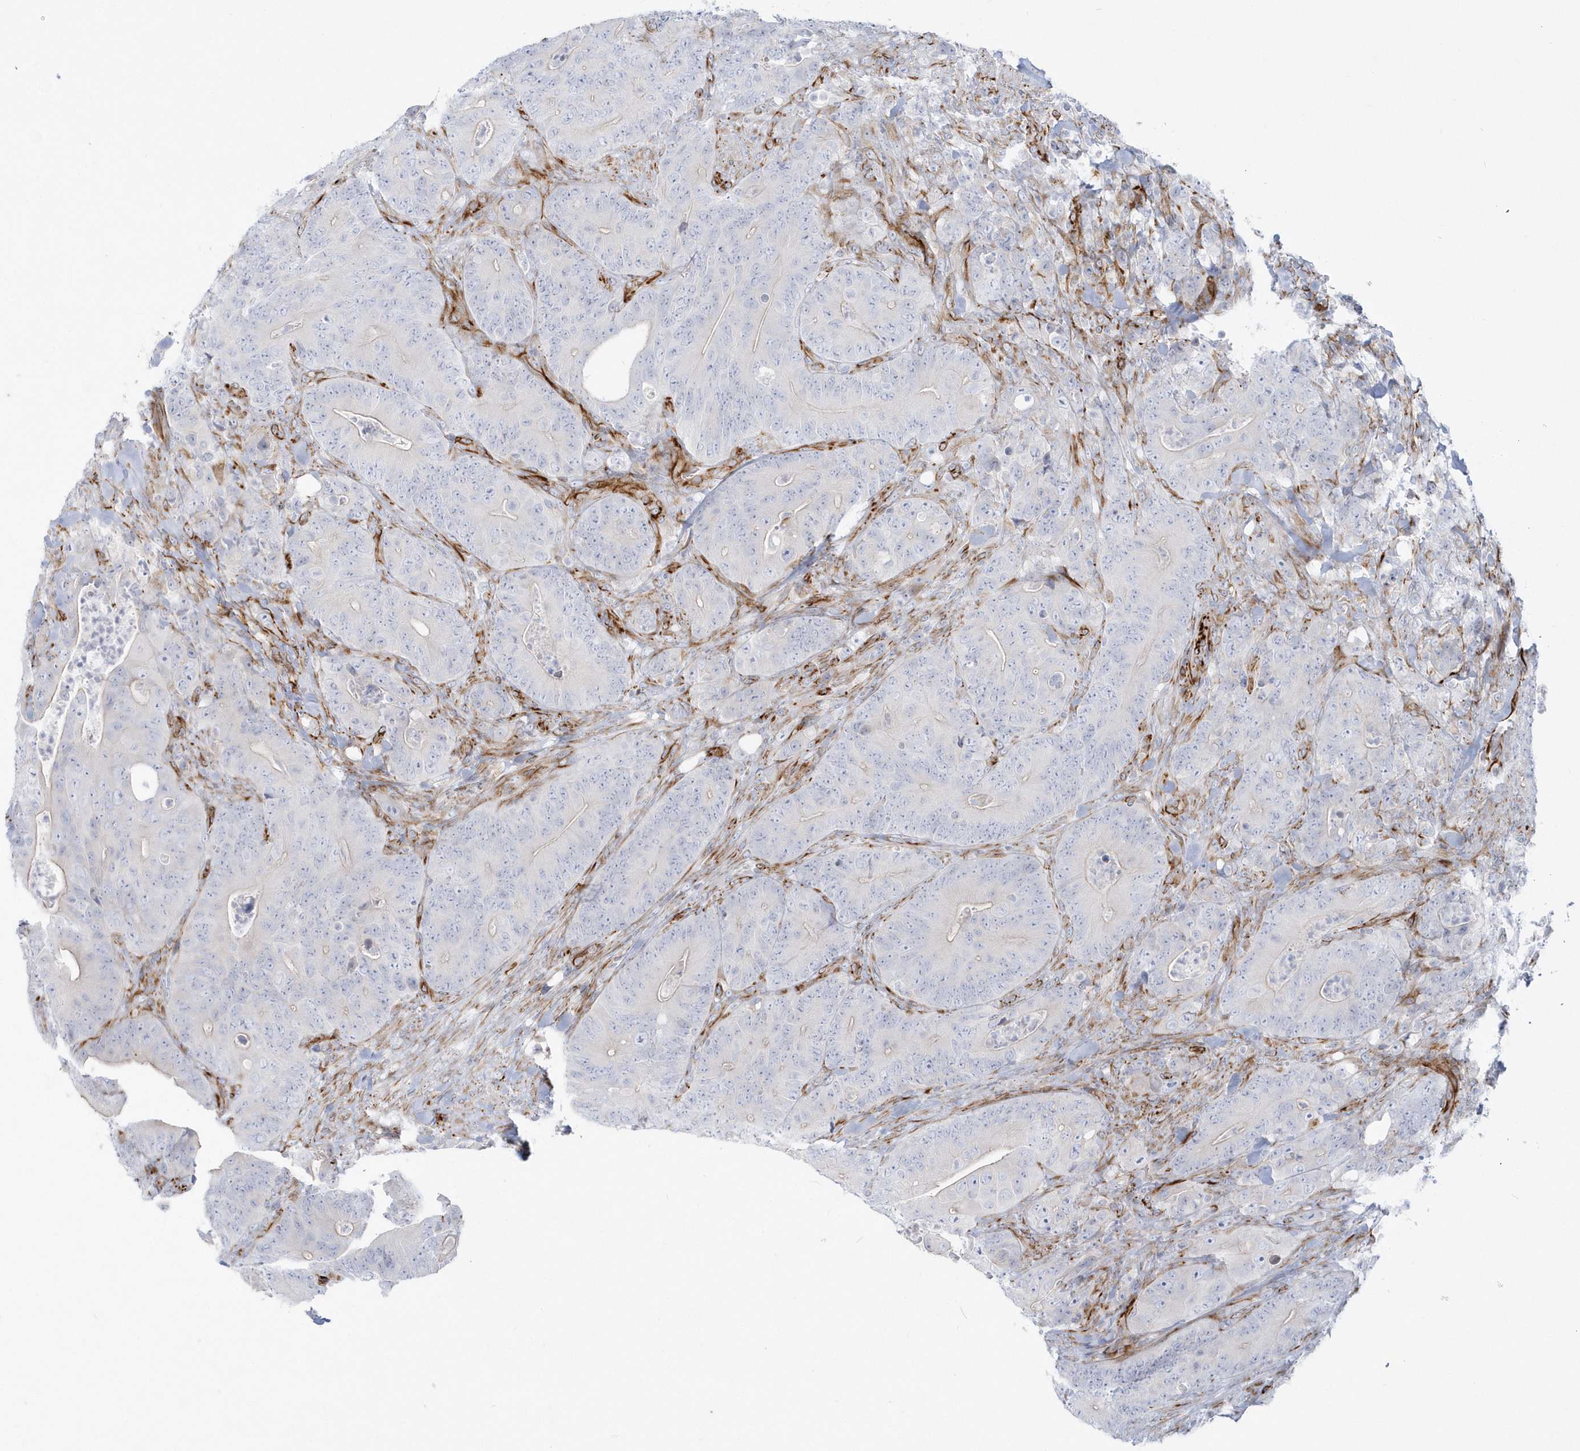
{"staining": {"intensity": "negative", "quantity": "none", "location": "none"}, "tissue": "colorectal cancer", "cell_type": "Tumor cells", "image_type": "cancer", "snomed": [{"axis": "morphology", "description": "Normal tissue, NOS"}, {"axis": "topography", "description": "Colon"}], "caption": "This is an IHC photomicrograph of colorectal cancer. There is no staining in tumor cells.", "gene": "PPIL6", "patient": {"sex": "female", "age": 82}}